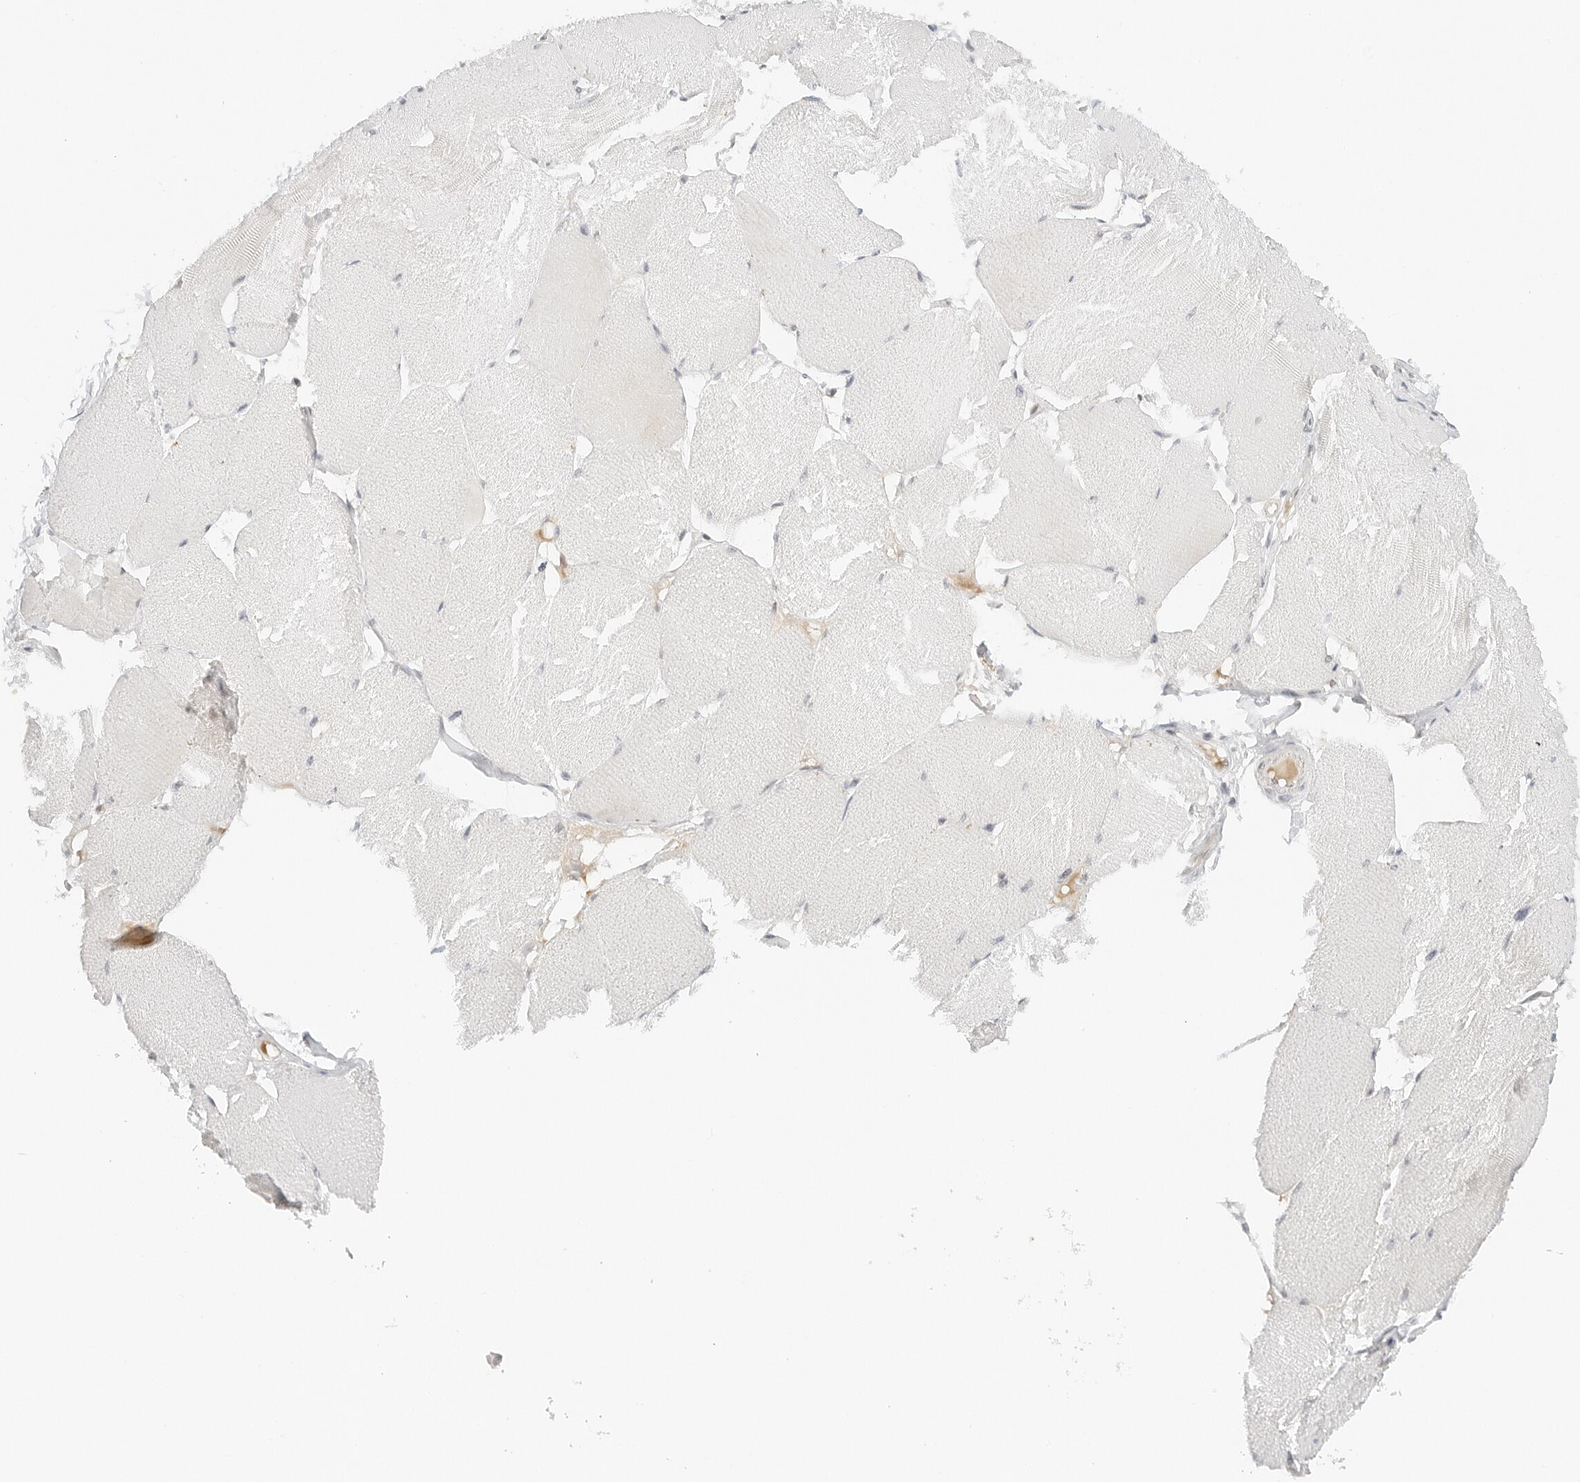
{"staining": {"intensity": "weak", "quantity": "25%-75%", "location": "cytoplasmic/membranous"}, "tissue": "skeletal muscle", "cell_type": "Myocytes", "image_type": "normal", "snomed": [{"axis": "morphology", "description": "Normal tissue, NOS"}, {"axis": "topography", "description": "Skin"}, {"axis": "topography", "description": "Skeletal muscle"}], "caption": "Protein expression analysis of normal human skeletal muscle reveals weak cytoplasmic/membranous expression in approximately 25%-75% of myocytes.", "gene": "NEO1", "patient": {"sex": "male", "age": 83}}